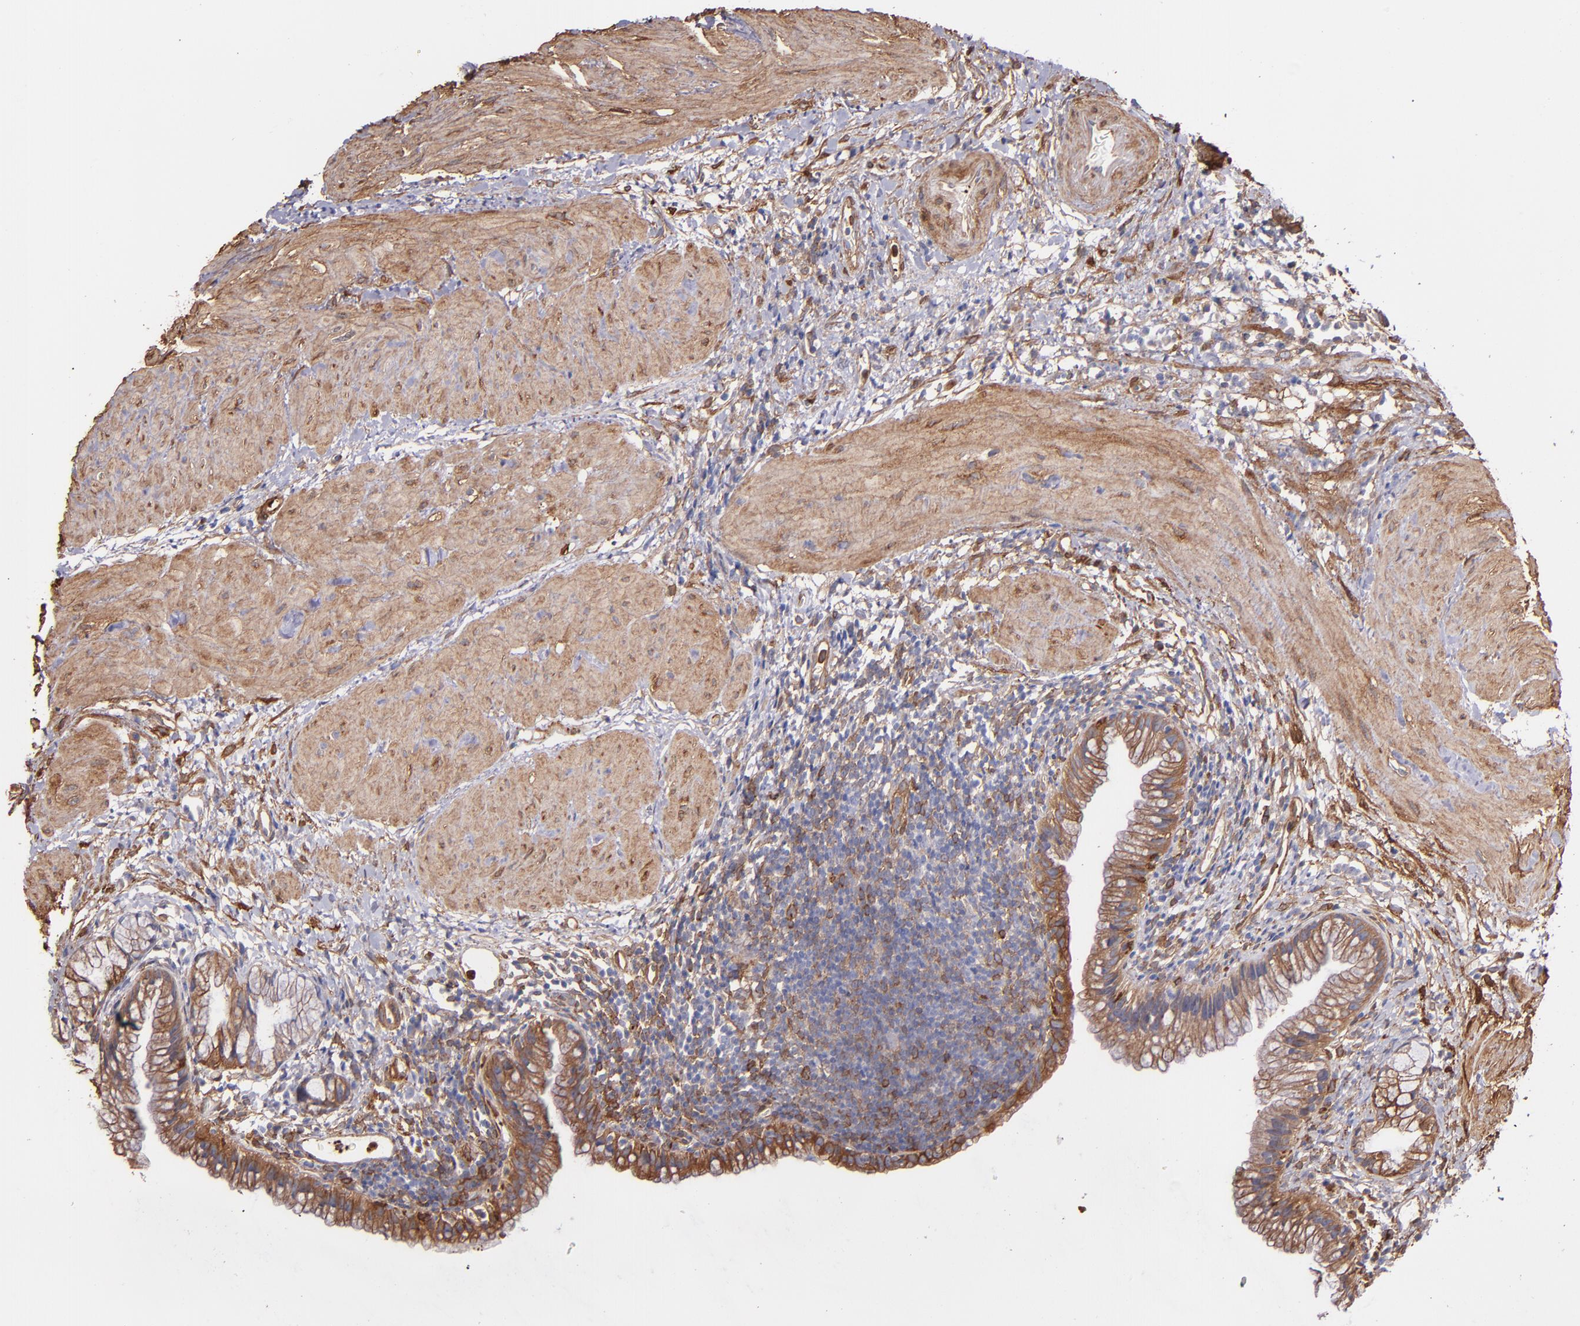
{"staining": {"intensity": "moderate", "quantity": ">75%", "location": "cytoplasmic/membranous"}, "tissue": "gallbladder", "cell_type": "Glandular cells", "image_type": "normal", "snomed": [{"axis": "morphology", "description": "Normal tissue, NOS"}, {"axis": "morphology", "description": "Inflammation, NOS"}, {"axis": "topography", "description": "Gallbladder"}], "caption": "A brown stain shows moderate cytoplasmic/membranous expression of a protein in glandular cells of benign gallbladder. The staining is performed using DAB brown chromogen to label protein expression. The nuclei are counter-stained blue using hematoxylin.", "gene": "VCL", "patient": {"sex": "male", "age": 66}}